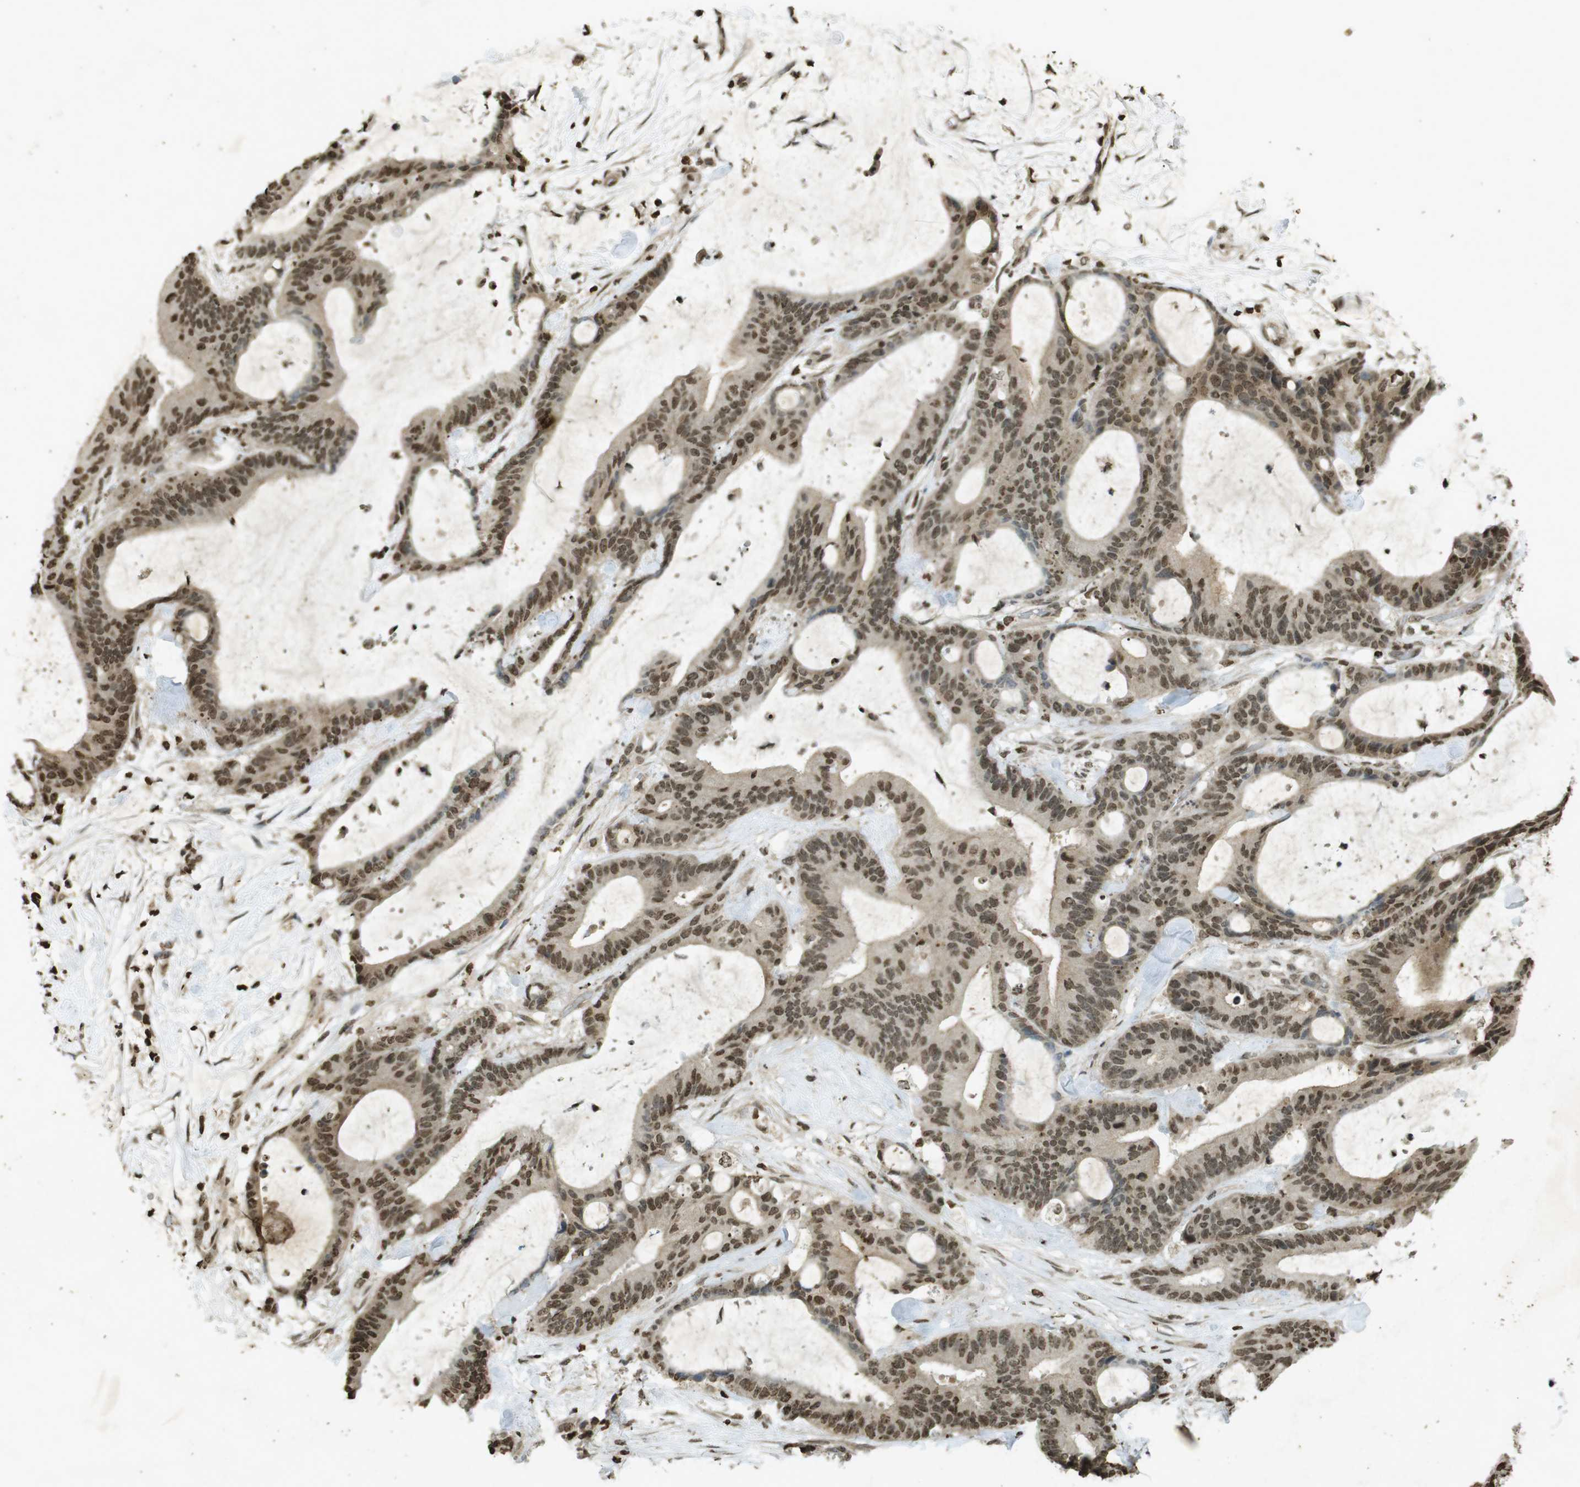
{"staining": {"intensity": "moderate", "quantity": ">75%", "location": "nuclear"}, "tissue": "liver cancer", "cell_type": "Tumor cells", "image_type": "cancer", "snomed": [{"axis": "morphology", "description": "Cholangiocarcinoma"}, {"axis": "topography", "description": "Liver"}], "caption": "Liver cancer was stained to show a protein in brown. There is medium levels of moderate nuclear positivity in about >75% of tumor cells.", "gene": "ORC4", "patient": {"sex": "female", "age": 73}}